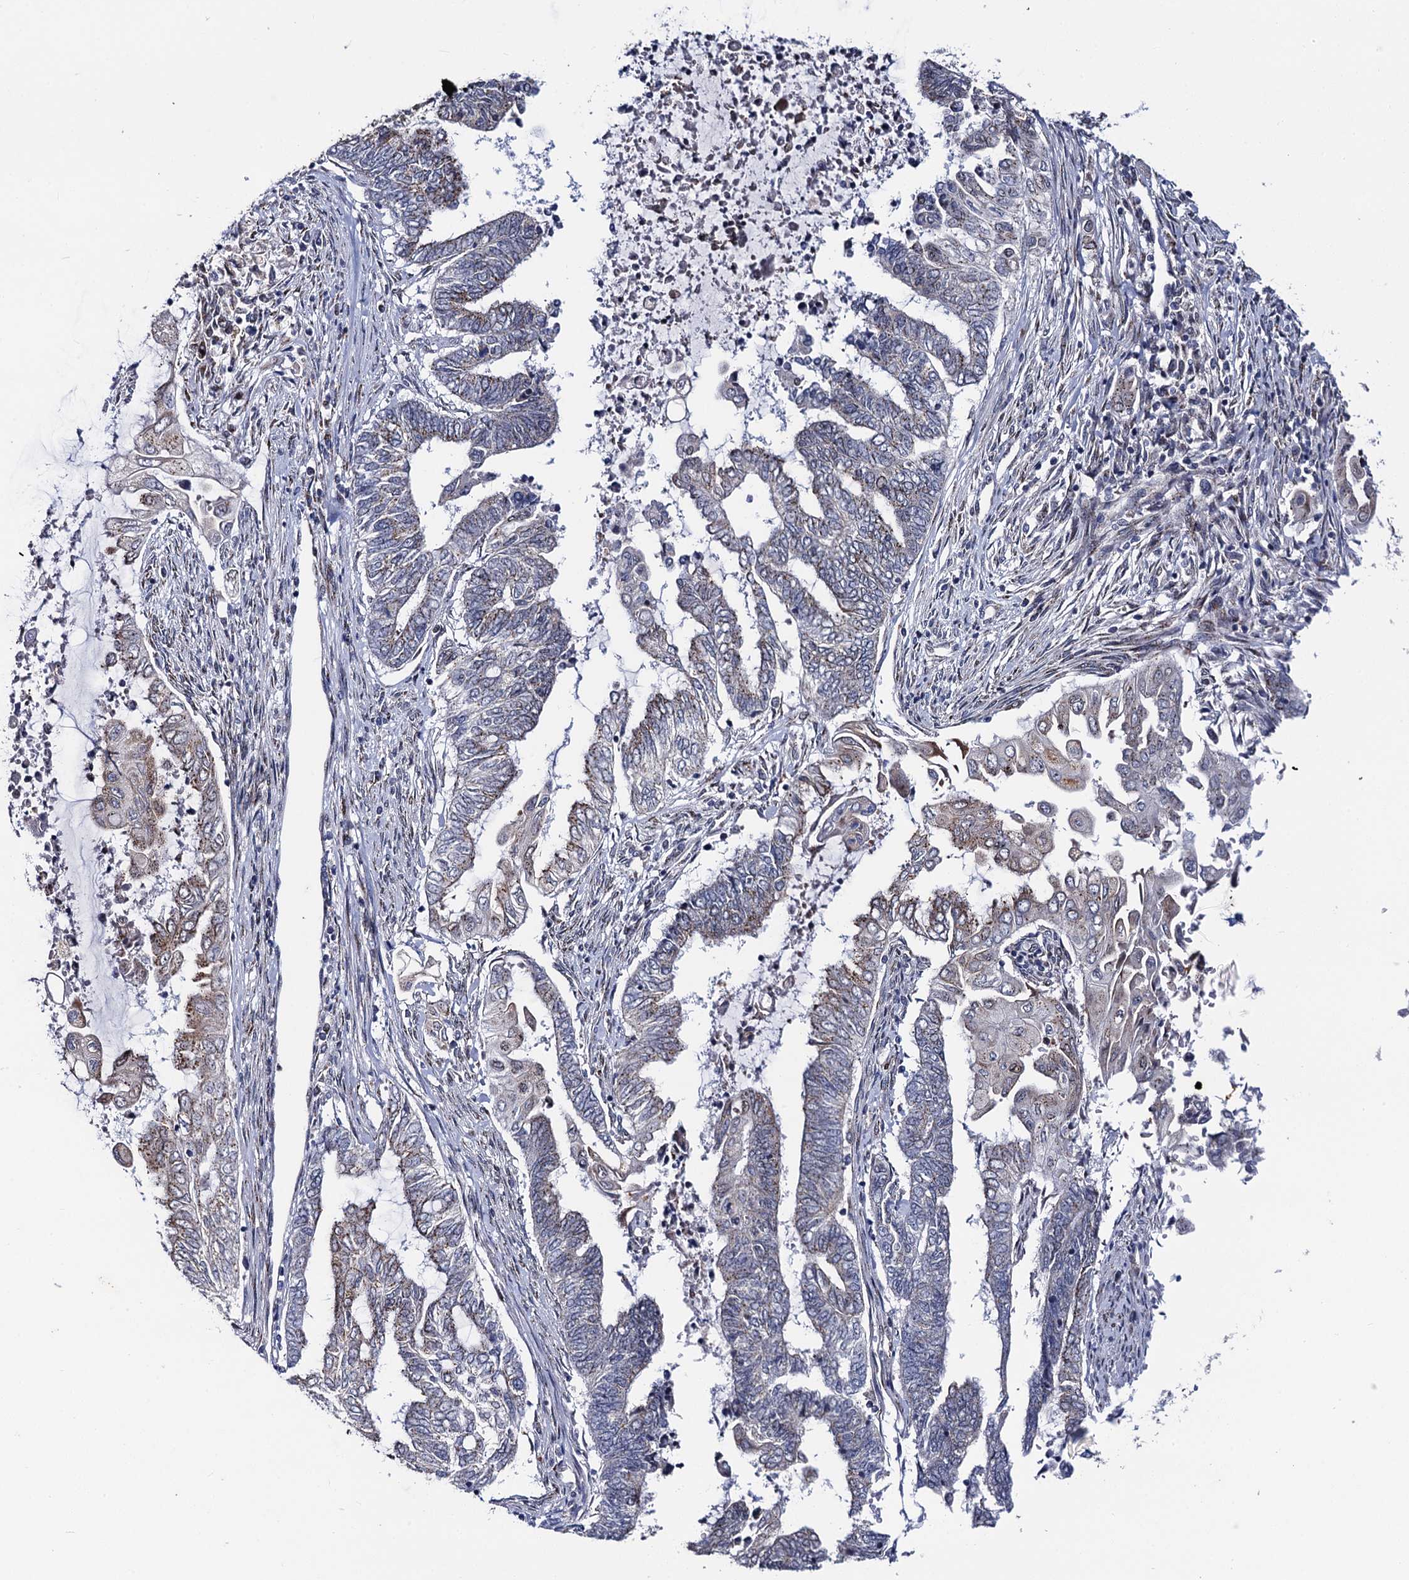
{"staining": {"intensity": "moderate", "quantity": "<25%", "location": "cytoplasmic/membranous"}, "tissue": "endometrial cancer", "cell_type": "Tumor cells", "image_type": "cancer", "snomed": [{"axis": "morphology", "description": "Adenocarcinoma, NOS"}, {"axis": "topography", "description": "Uterus"}, {"axis": "topography", "description": "Endometrium"}], "caption": "Tumor cells exhibit low levels of moderate cytoplasmic/membranous positivity in about <25% of cells in human endometrial adenocarcinoma.", "gene": "THAP2", "patient": {"sex": "female", "age": 70}}